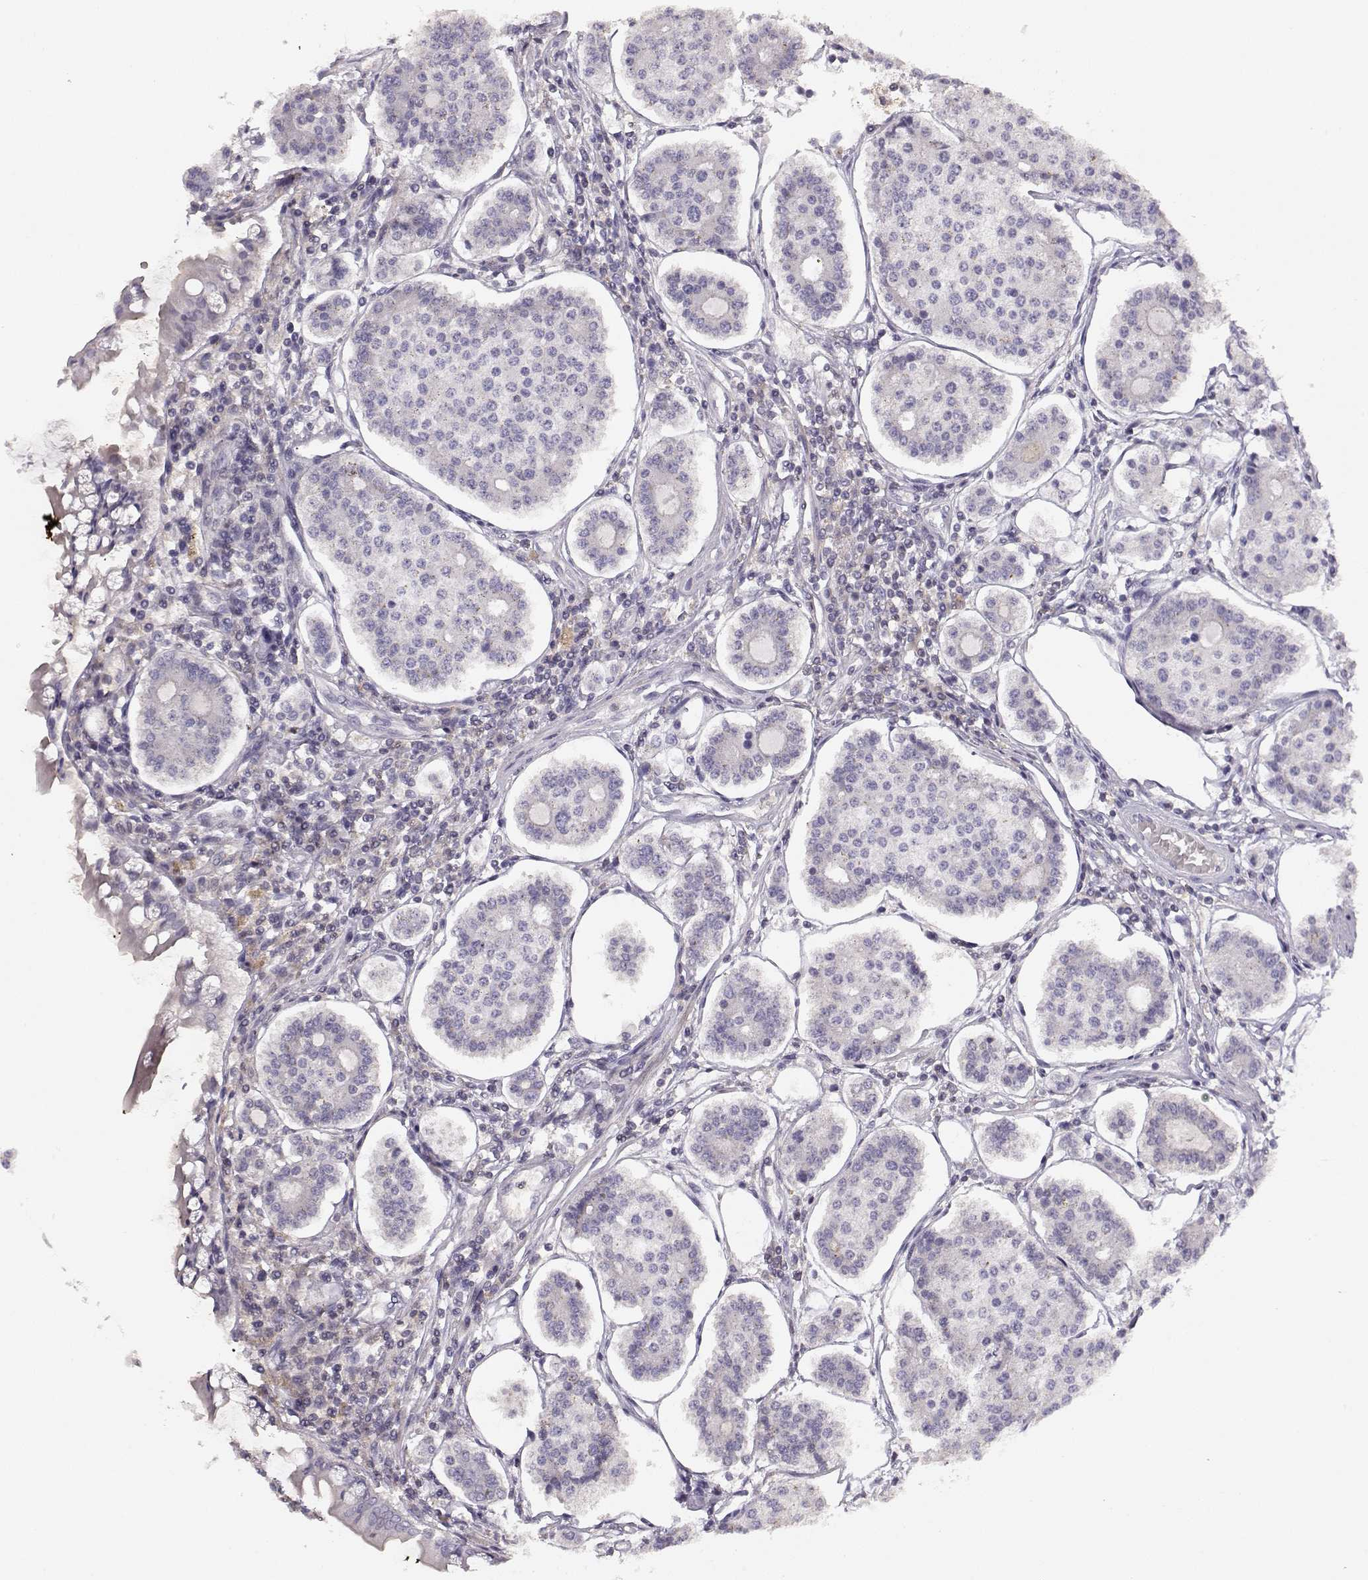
{"staining": {"intensity": "negative", "quantity": "none", "location": "none"}, "tissue": "carcinoid", "cell_type": "Tumor cells", "image_type": "cancer", "snomed": [{"axis": "morphology", "description": "Carcinoid, malignant, NOS"}, {"axis": "topography", "description": "Small intestine"}], "caption": "Immunohistochemistry histopathology image of human carcinoid stained for a protein (brown), which reveals no expression in tumor cells.", "gene": "VAV1", "patient": {"sex": "female", "age": 65}}